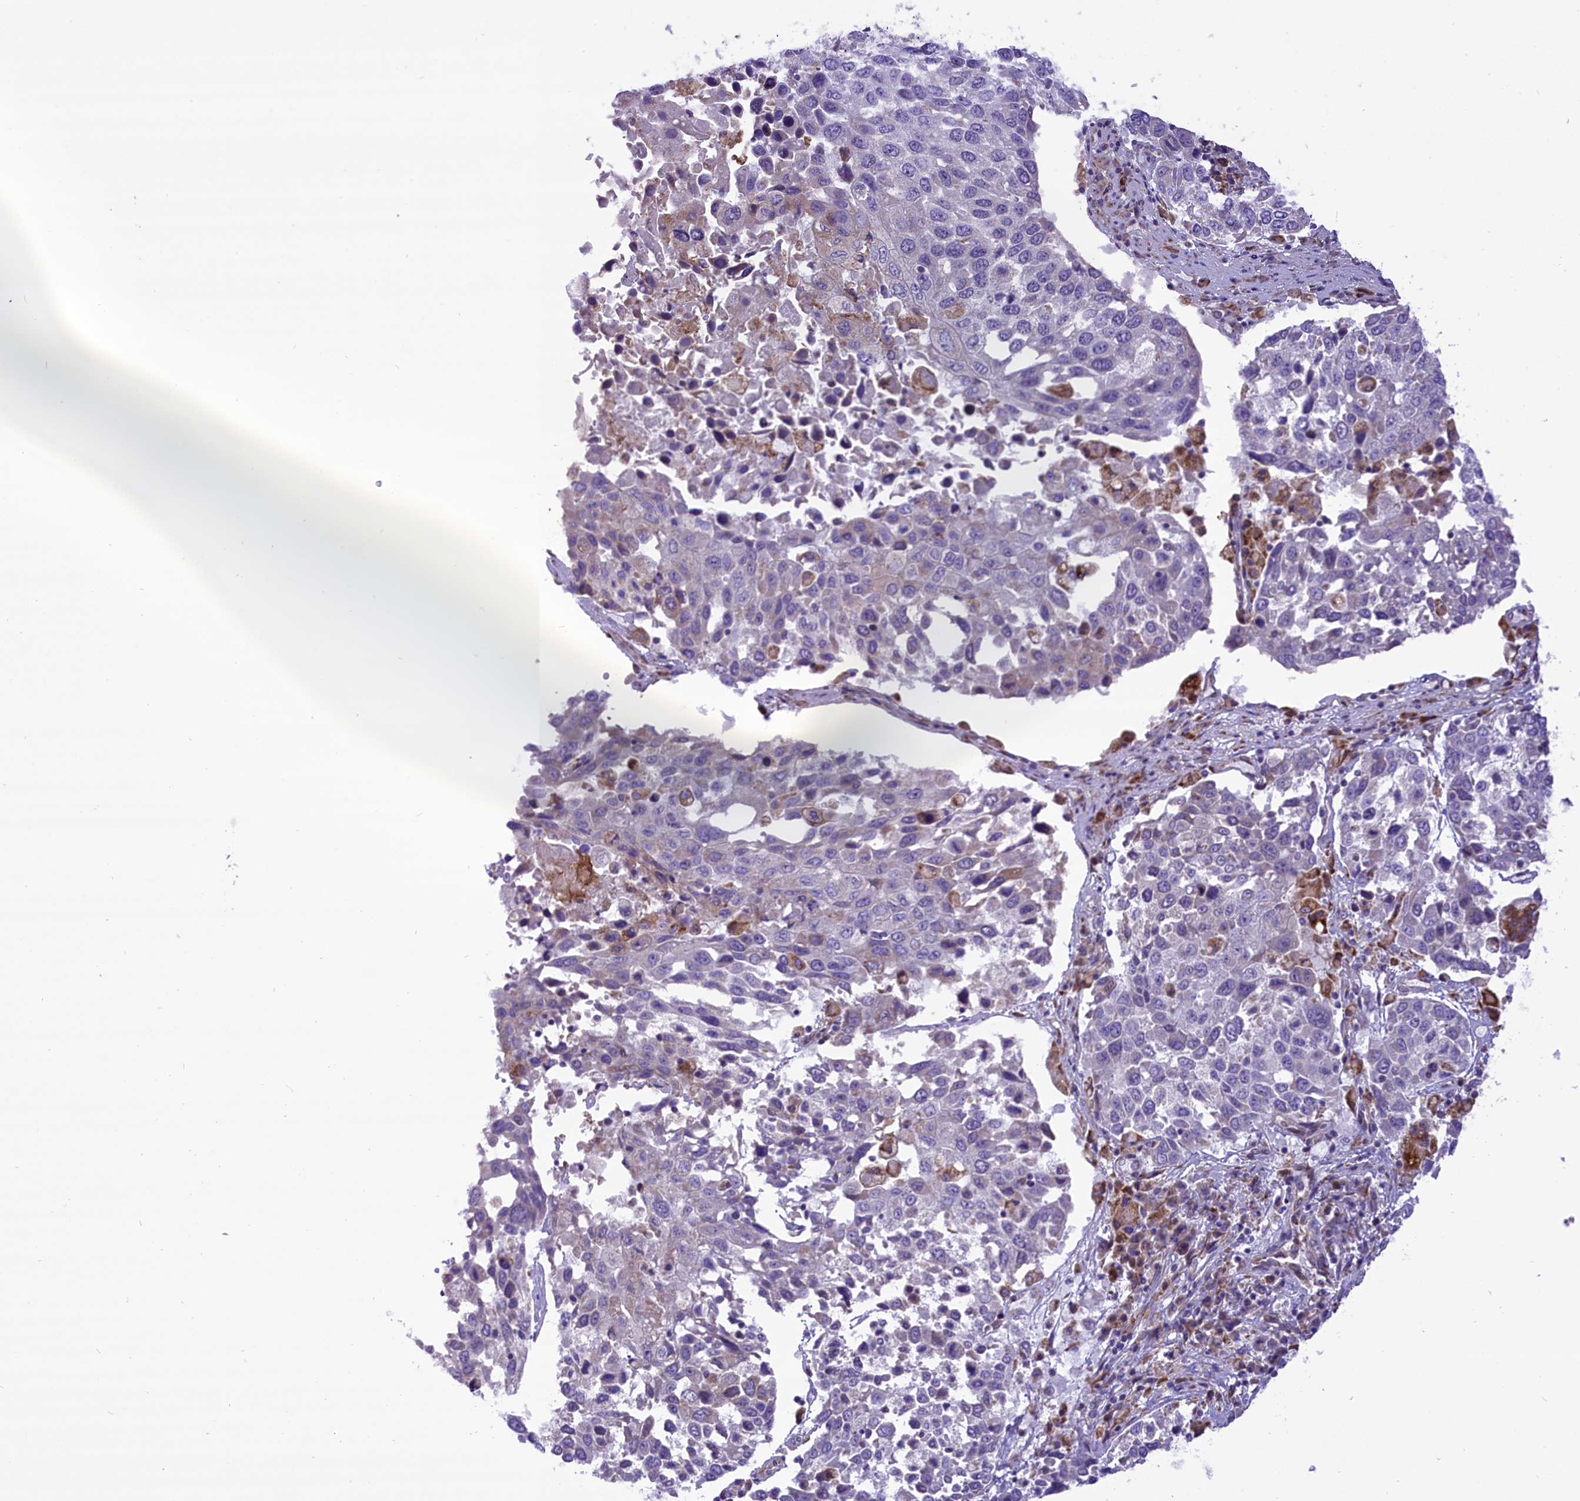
{"staining": {"intensity": "negative", "quantity": "none", "location": "none"}, "tissue": "lung cancer", "cell_type": "Tumor cells", "image_type": "cancer", "snomed": [{"axis": "morphology", "description": "Squamous cell carcinoma, NOS"}, {"axis": "topography", "description": "Lung"}], "caption": "An image of lung cancer (squamous cell carcinoma) stained for a protein shows no brown staining in tumor cells.", "gene": "PTPRU", "patient": {"sex": "male", "age": 65}}